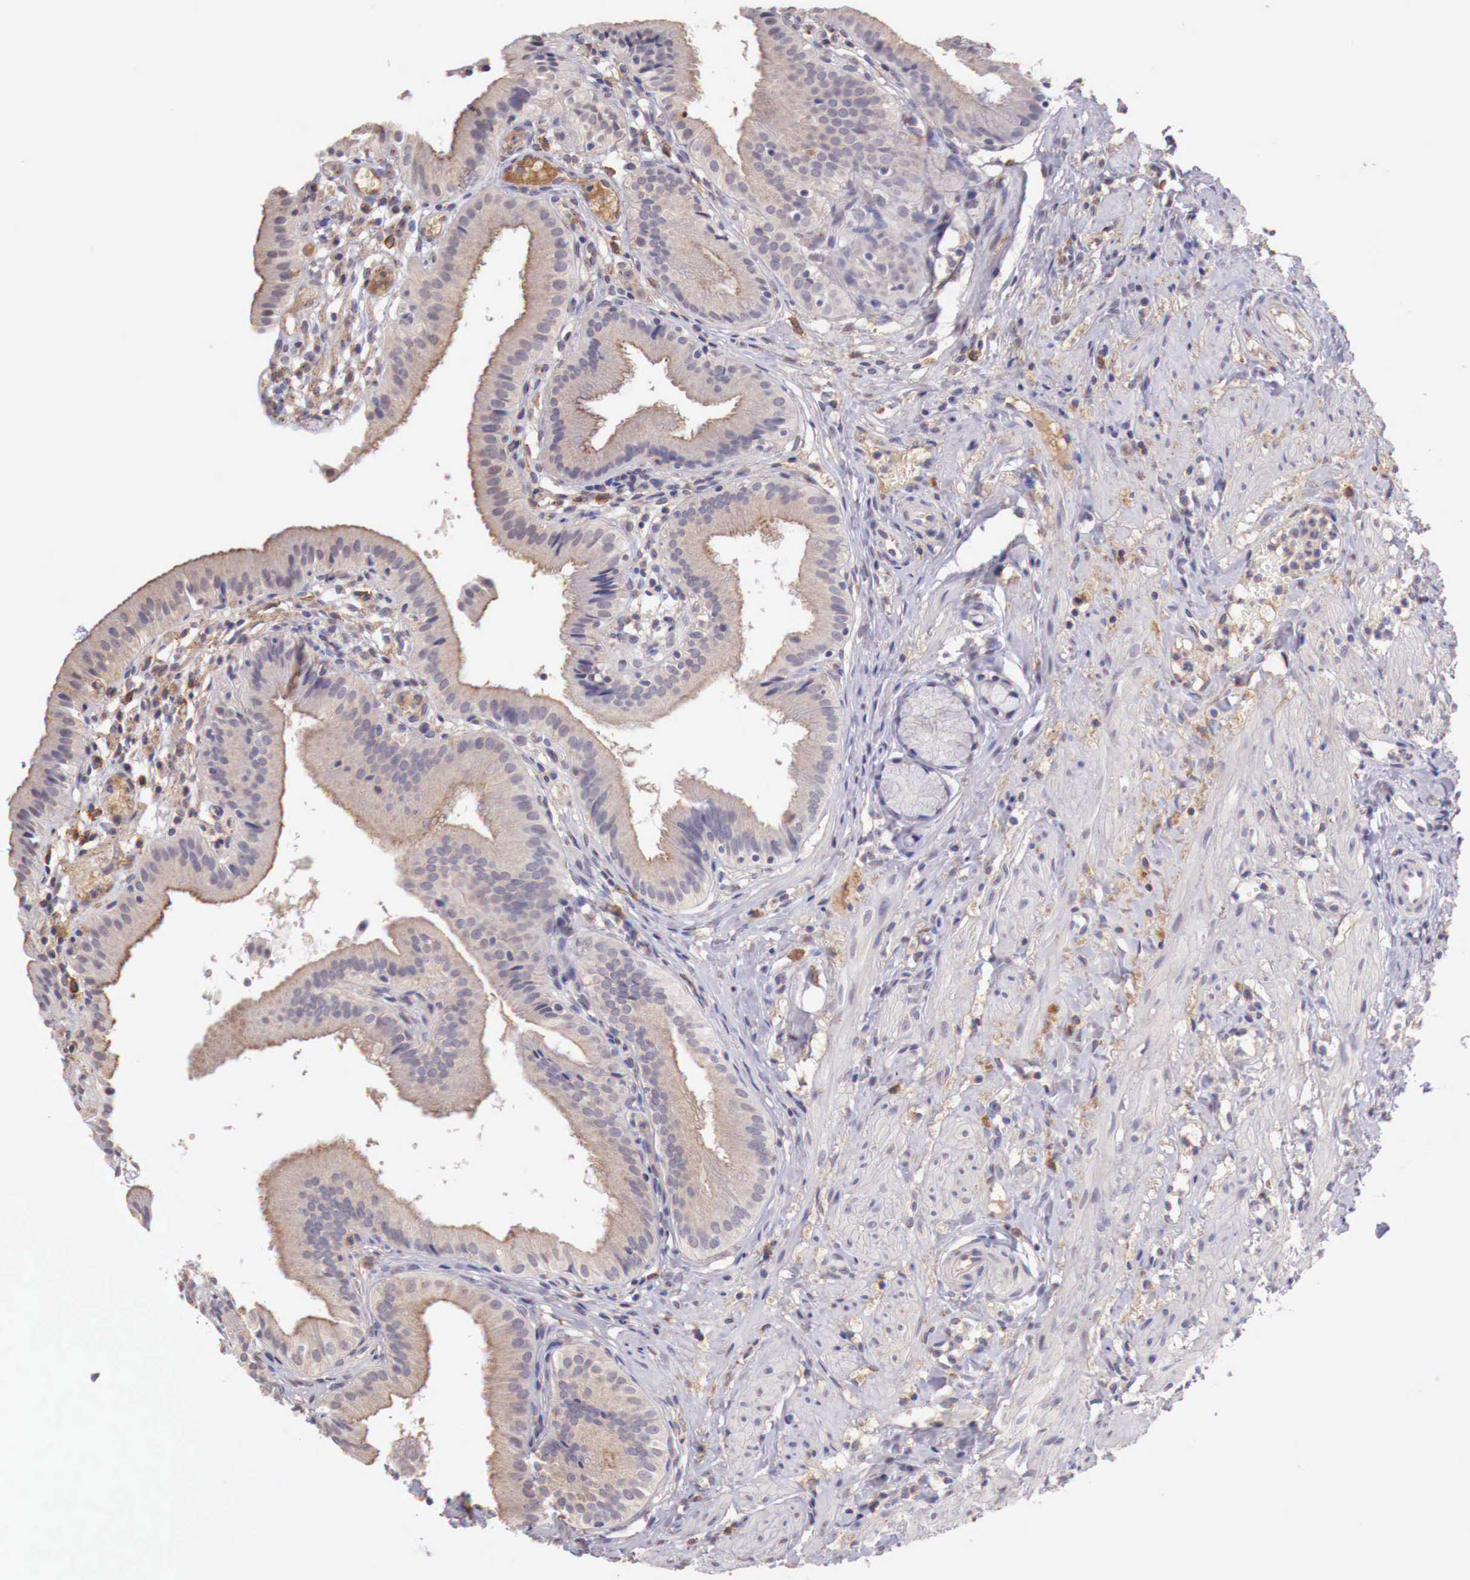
{"staining": {"intensity": "moderate", "quantity": ">75%", "location": "cytoplasmic/membranous"}, "tissue": "gallbladder", "cell_type": "Glandular cells", "image_type": "normal", "snomed": [{"axis": "morphology", "description": "Normal tissue, NOS"}, {"axis": "topography", "description": "Gallbladder"}], "caption": "Immunohistochemical staining of benign human gallbladder reveals >75% levels of moderate cytoplasmic/membranous protein staining in about >75% of glandular cells.", "gene": "CHRDL1", "patient": {"sex": "male", "age": 28}}